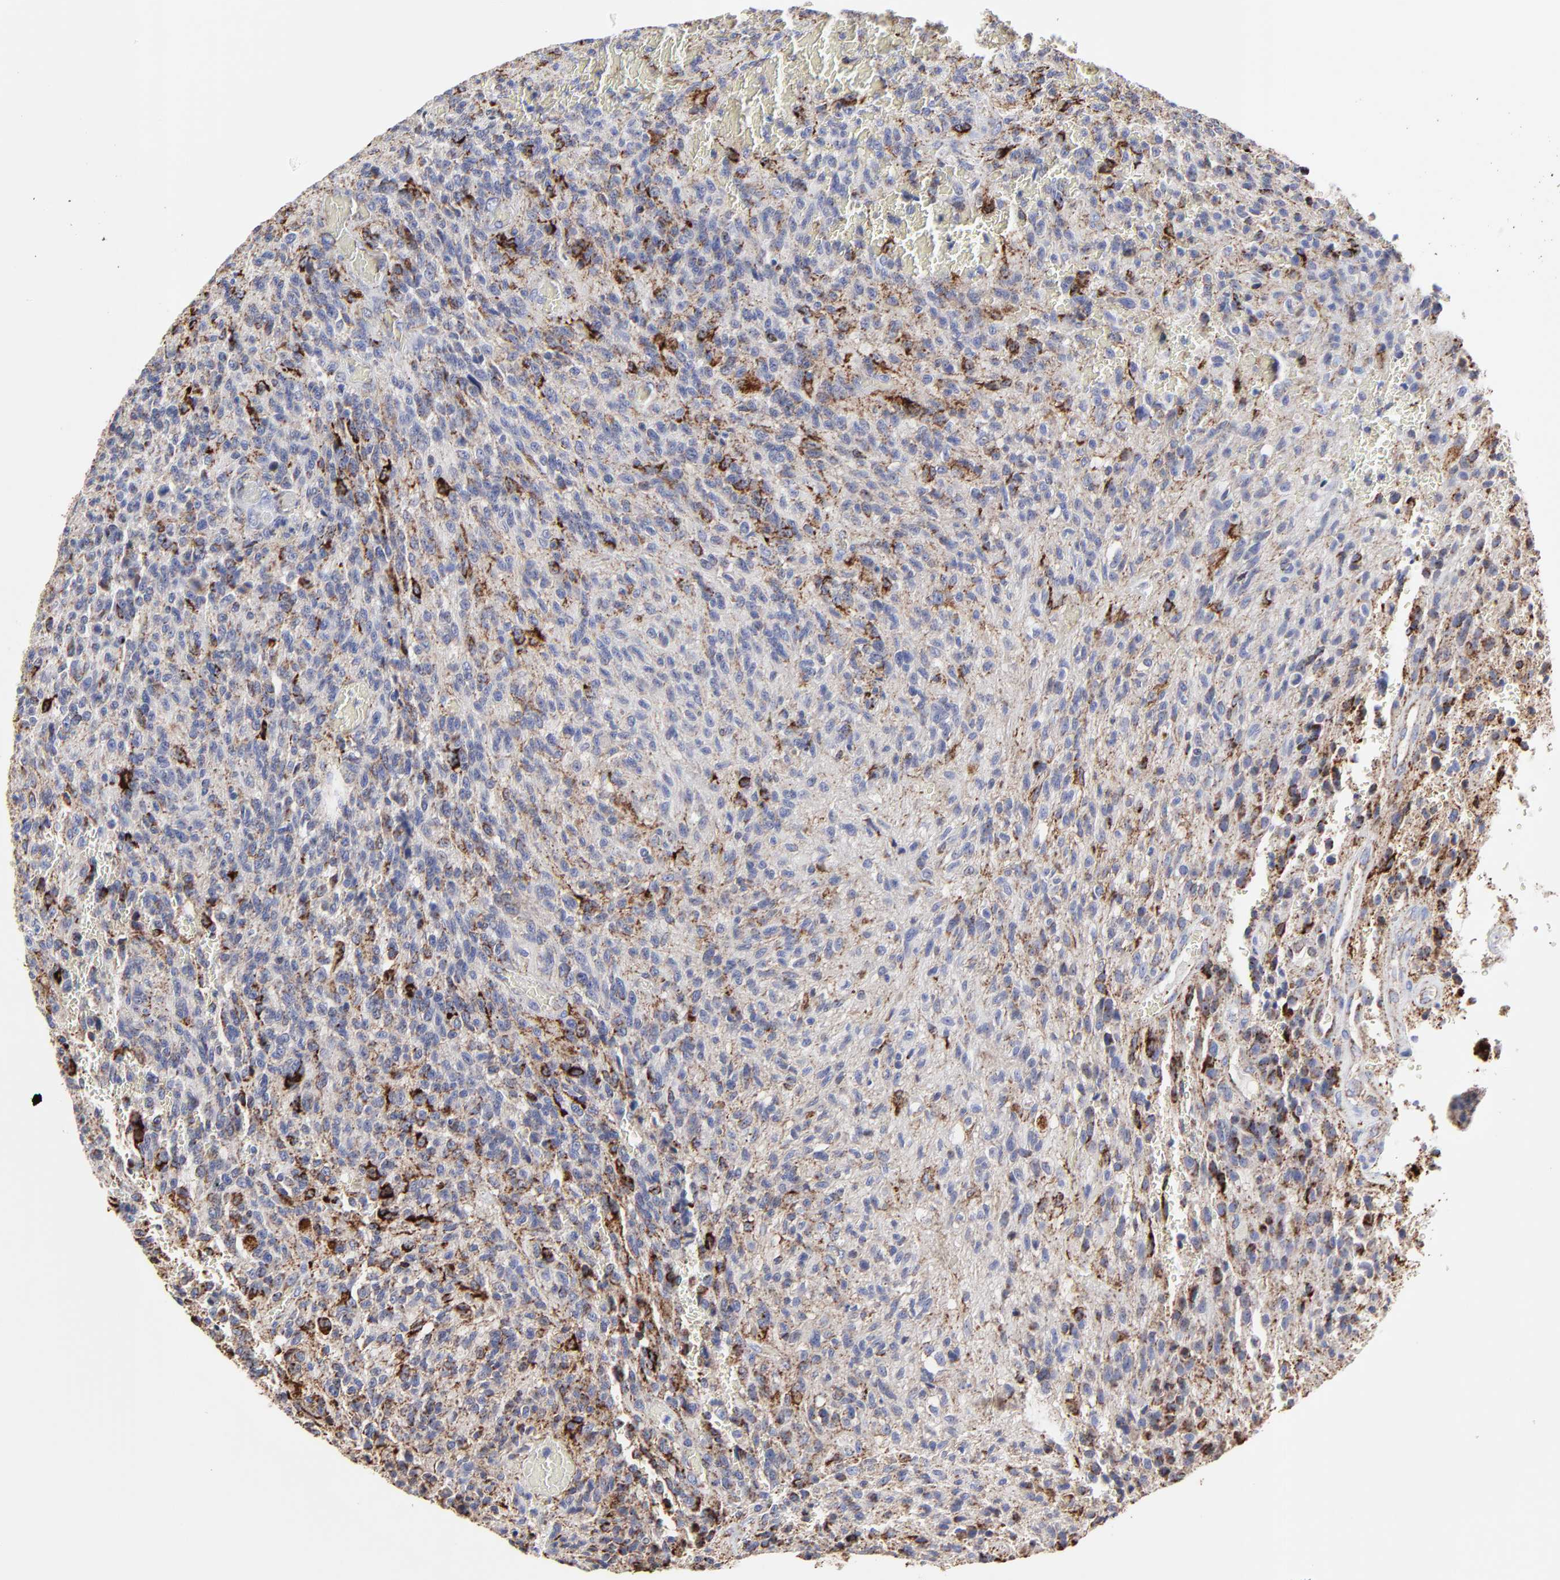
{"staining": {"intensity": "strong", "quantity": "<25%", "location": "cytoplasmic/membranous"}, "tissue": "glioma", "cell_type": "Tumor cells", "image_type": "cancer", "snomed": [{"axis": "morphology", "description": "Normal tissue, NOS"}, {"axis": "morphology", "description": "Glioma, malignant, High grade"}, {"axis": "topography", "description": "Cerebral cortex"}], "caption": "Immunohistochemistry (IHC) histopathology image of glioma stained for a protein (brown), which exhibits medium levels of strong cytoplasmic/membranous expression in about <25% of tumor cells.", "gene": "PINK1", "patient": {"sex": "male", "age": 56}}